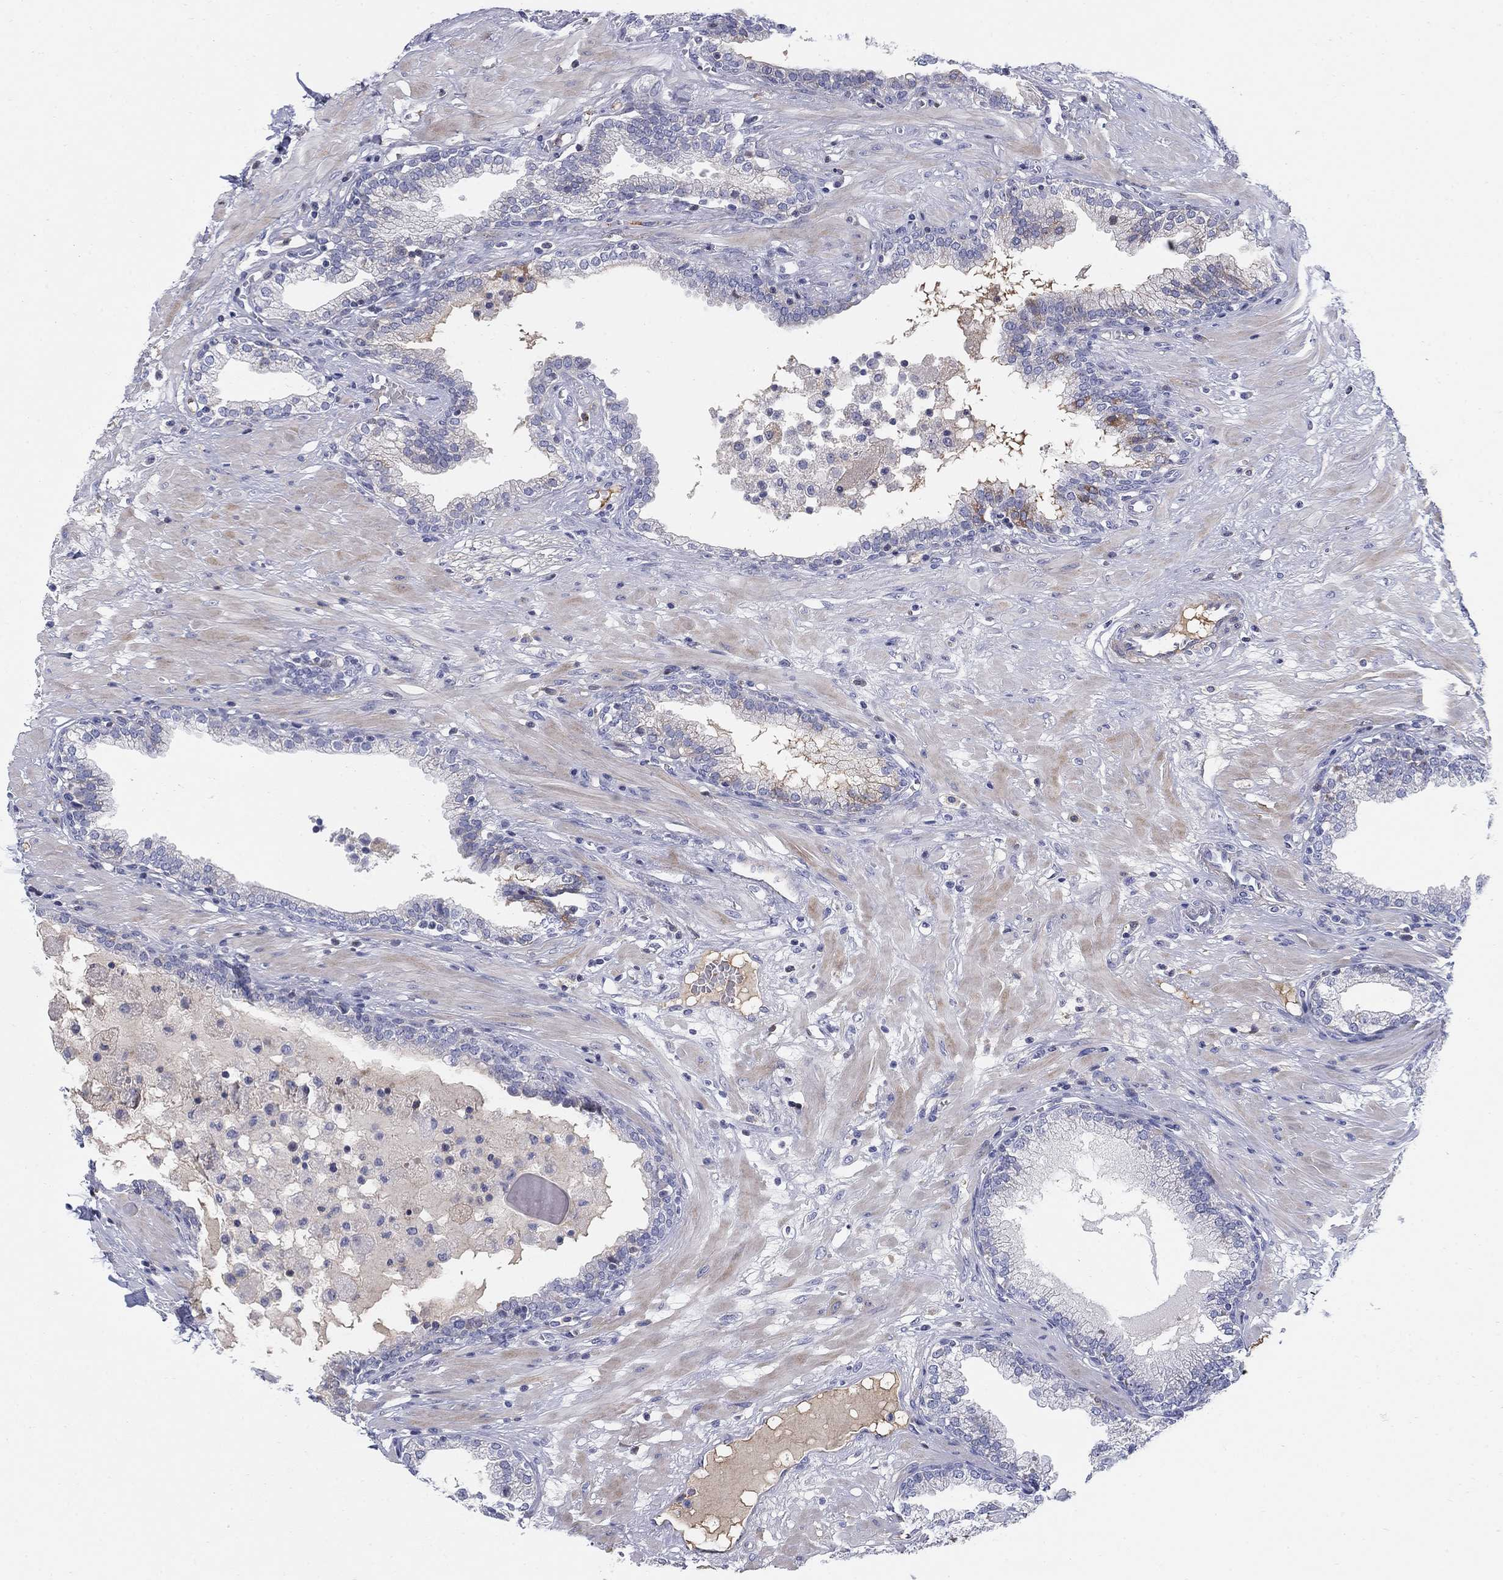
{"staining": {"intensity": "weak", "quantity": "<25%", "location": "nuclear"}, "tissue": "prostate", "cell_type": "Glandular cells", "image_type": "normal", "snomed": [{"axis": "morphology", "description": "Normal tissue, NOS"}, {"axis": "topography", "description": "Prostate"}], "caption": "Prostate was stained to show a protein in brown. There is no significant expression in glandular cells. (DAB IHC with hematoxylin counter stain).", "gene": "HEATR4", "patient": {"sex": "male", "age": 64}}